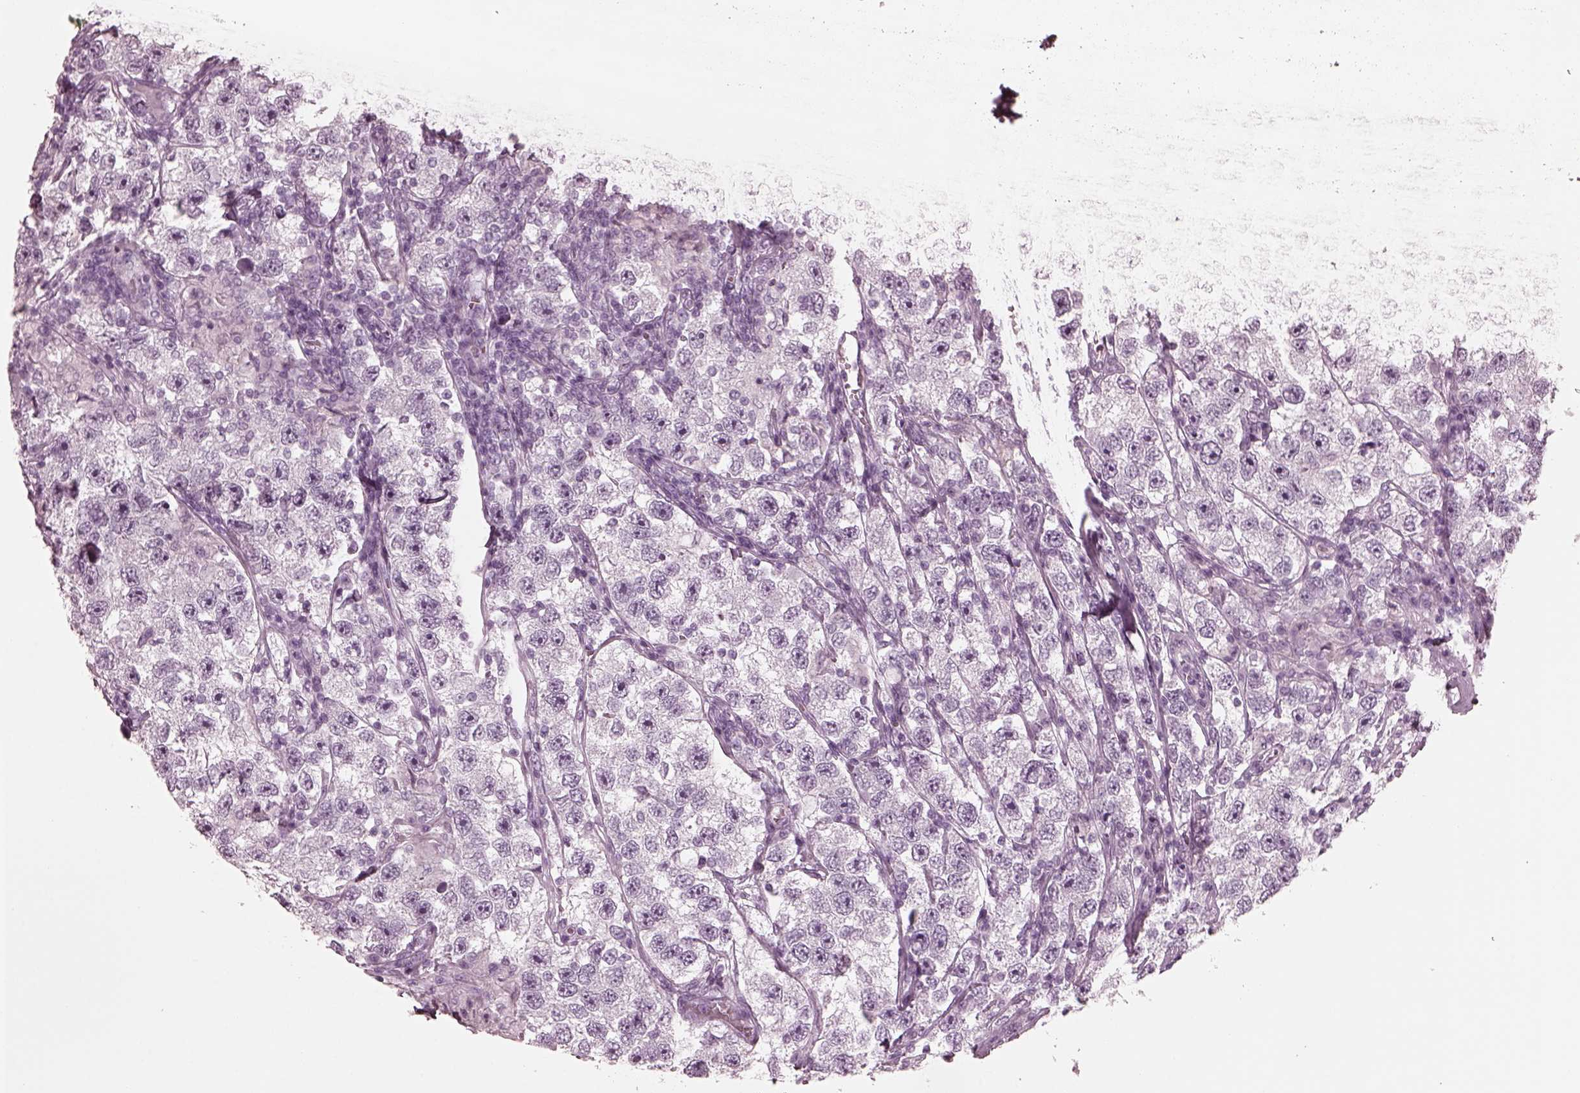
{"staining": {"intensity": "negative", "quantity": "none", "location": "none"}, "tissue": "testis cancer", "cell_type": "Tumor cells", "image_type": "cancer", "snomed": [{"axis": "morphology", "description": "Seminoma, NOS"}, {"axis": "topography", "description": "Testis"}], "caption": "An IHC micrograph of testis cancer is shown. There is no staining in tumor cells of testis cancer.", "gene": "GRM6", "patient": {"sex": "male", "age": 26}}